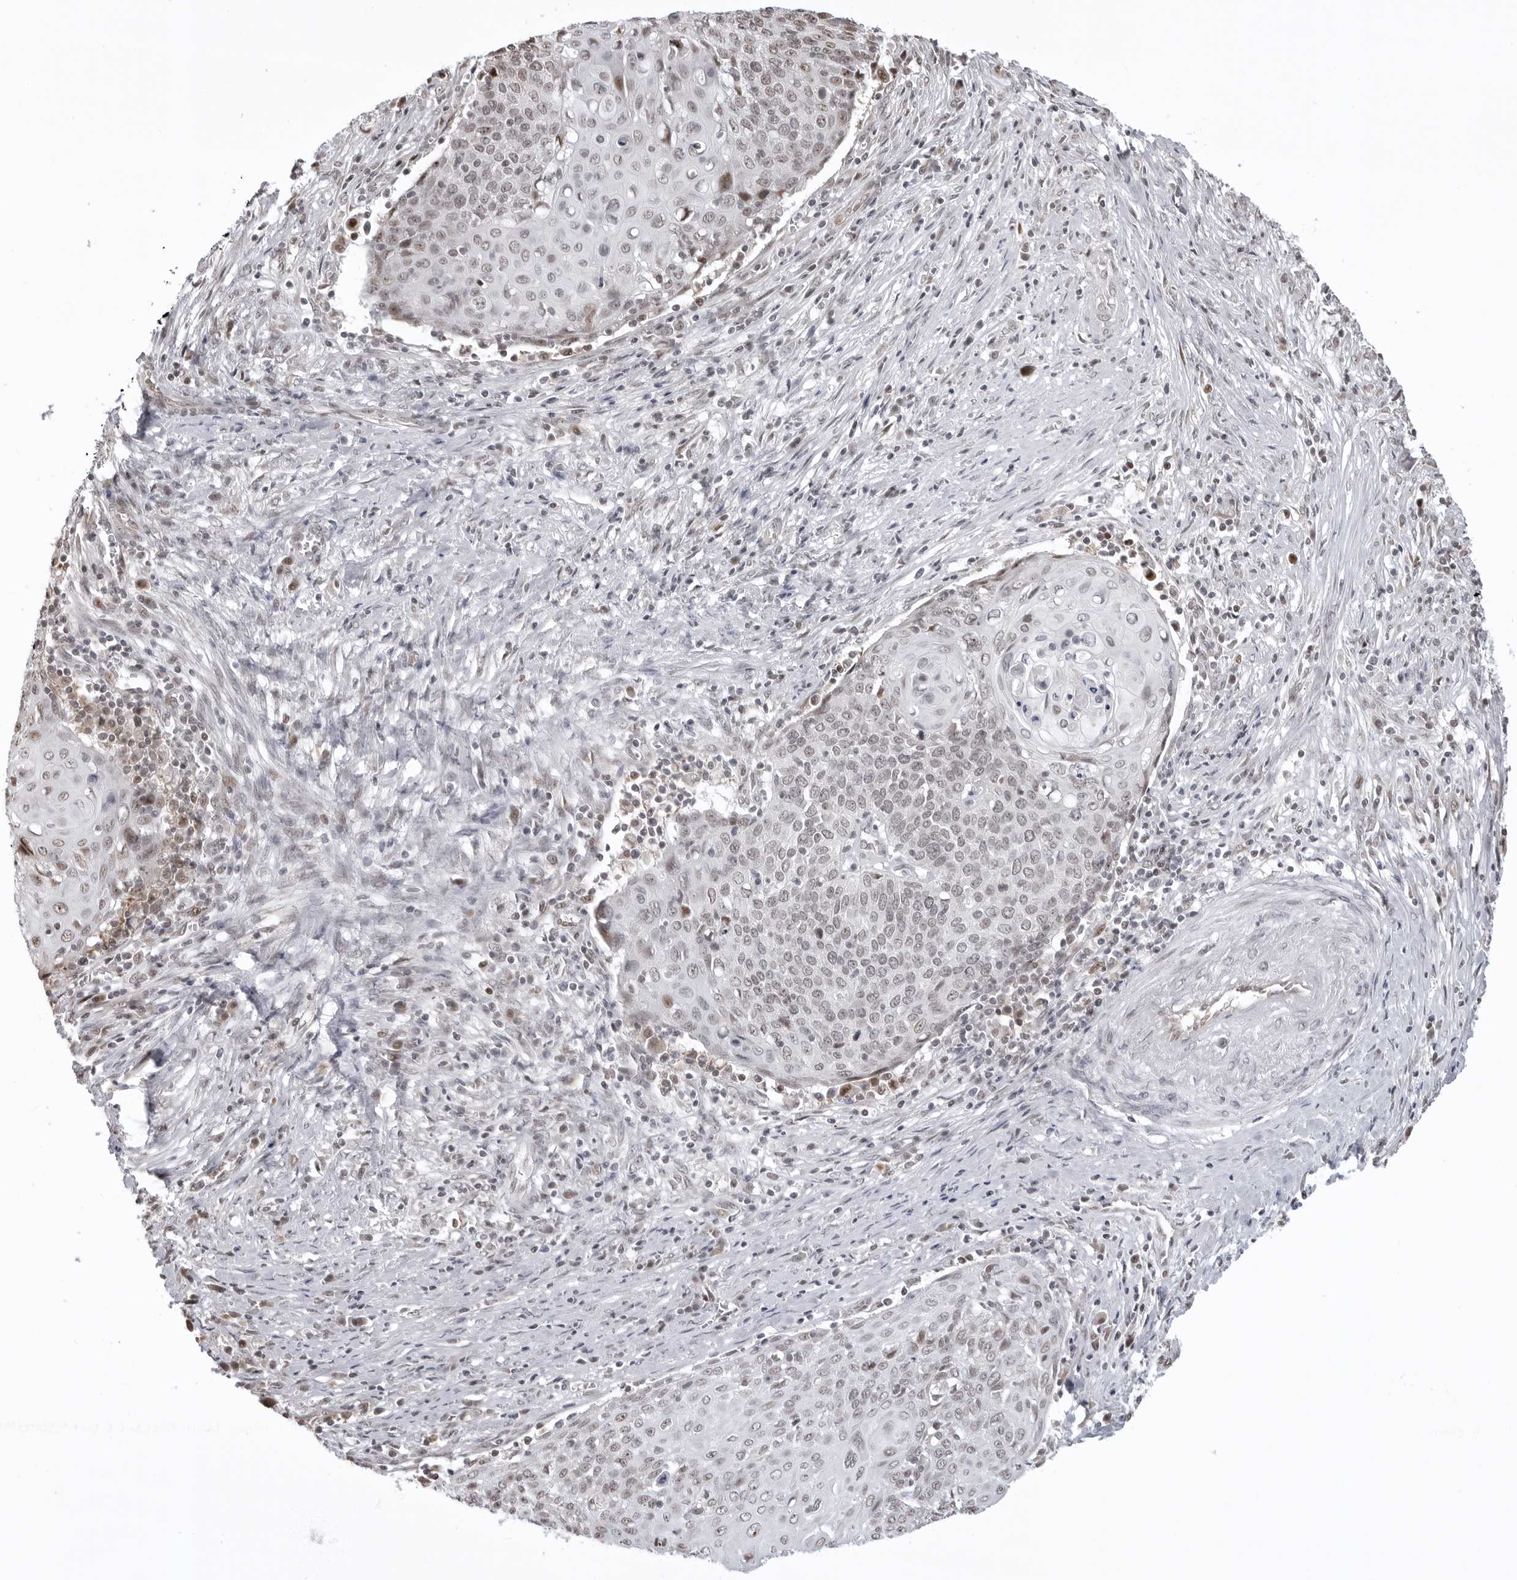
{"staining": {"intensity": "weak", "quantity": "<25%", "location": "nuclear"}, "tissue": "cervical cancer", "cell_type": "Tumor cells", "image_type": "cancer", "snomed": [{"axis": "morphology", "description": "Squamous cell carcinoma, NOS"}, {"axis": "topography", "description": "Cervix"}], "caption": "Immunohistochemical staining of cervical cancer reveals no significant positivity in tumor cells.", "gene": "PHF3", "patient": {"sex": "female", "age": 39}}